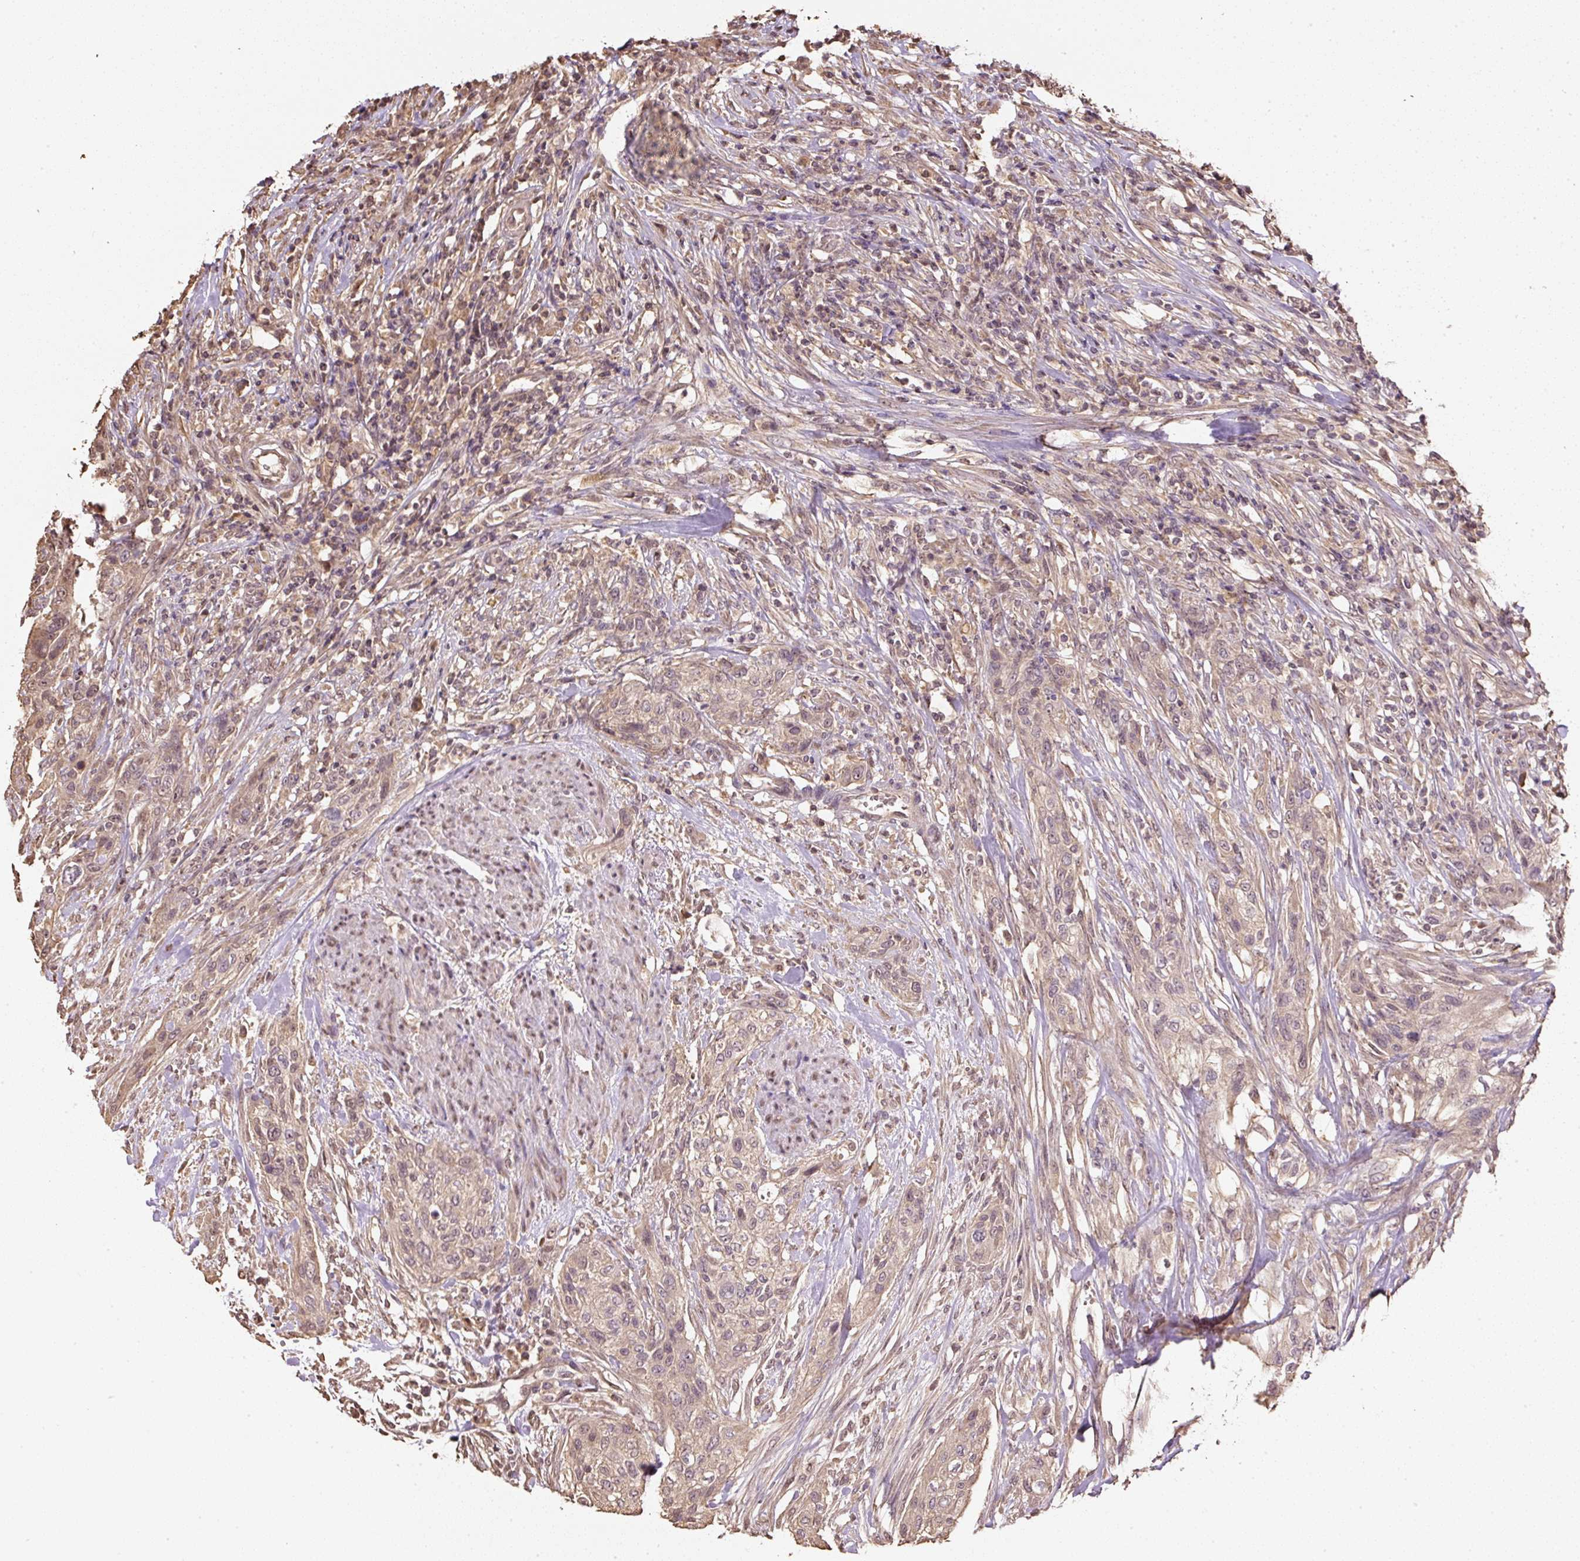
{"staining": {"intensity": "moderate", "quantity": ">75%", "location": "cytoplasmic/membranous,nuclear"}, "tissue": "urothelial cancer", "cell_type": "Tumor cells", "image_type": "cancer", "snomed": [{"axis": "morphology", "description": "Urothelial carcinoma, High grade"}, {"axis": "topography", "description": "Urinary bladder"}], "caption": "Urothelial cancer stained with a protein marker shows moderate staining in tumor cells.", "gene": "TMEM170B", "patient": {"sex": "male", "age": 35}}